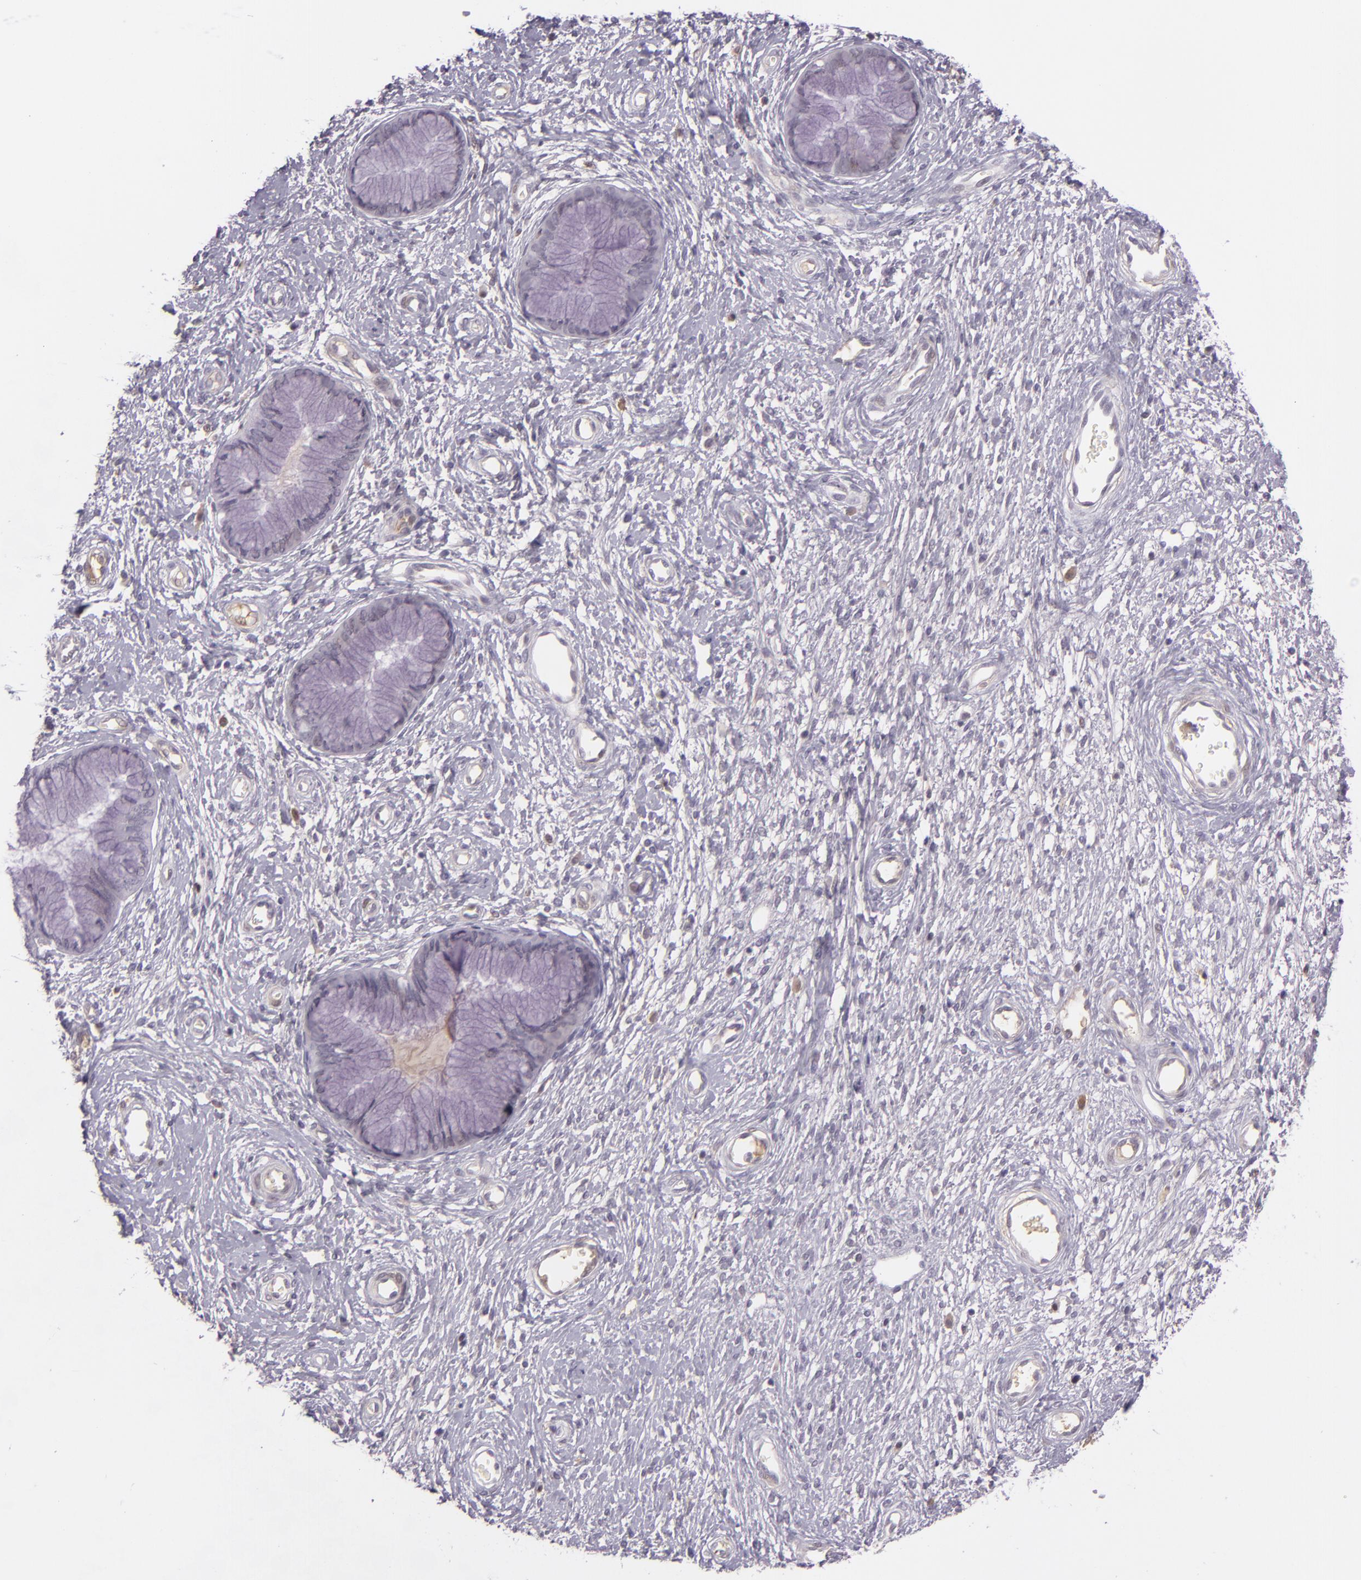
{"staining": {"intensity": "weak", "quantity": "<25%", "location": "cytoplasmic/membranous"}, "tissue": "cervix", "cell_type": "Glandular cells", "image_type": "normal", "snomed": [{"axis": "morphology", "description": "Normal tissue, NOS"}, {"axis": "topography", "description": "Cervix"}], "caption": "Glandular cells show no significant staining in unremarkable cervix. The staining was performed using DAB to visualize the protein expression in brown, while the nuclei were stained in blue with hematoxylin (Magnification: 20x).", "gene": "CHEK2", "patient": {"sex": "female", "age": 55}}